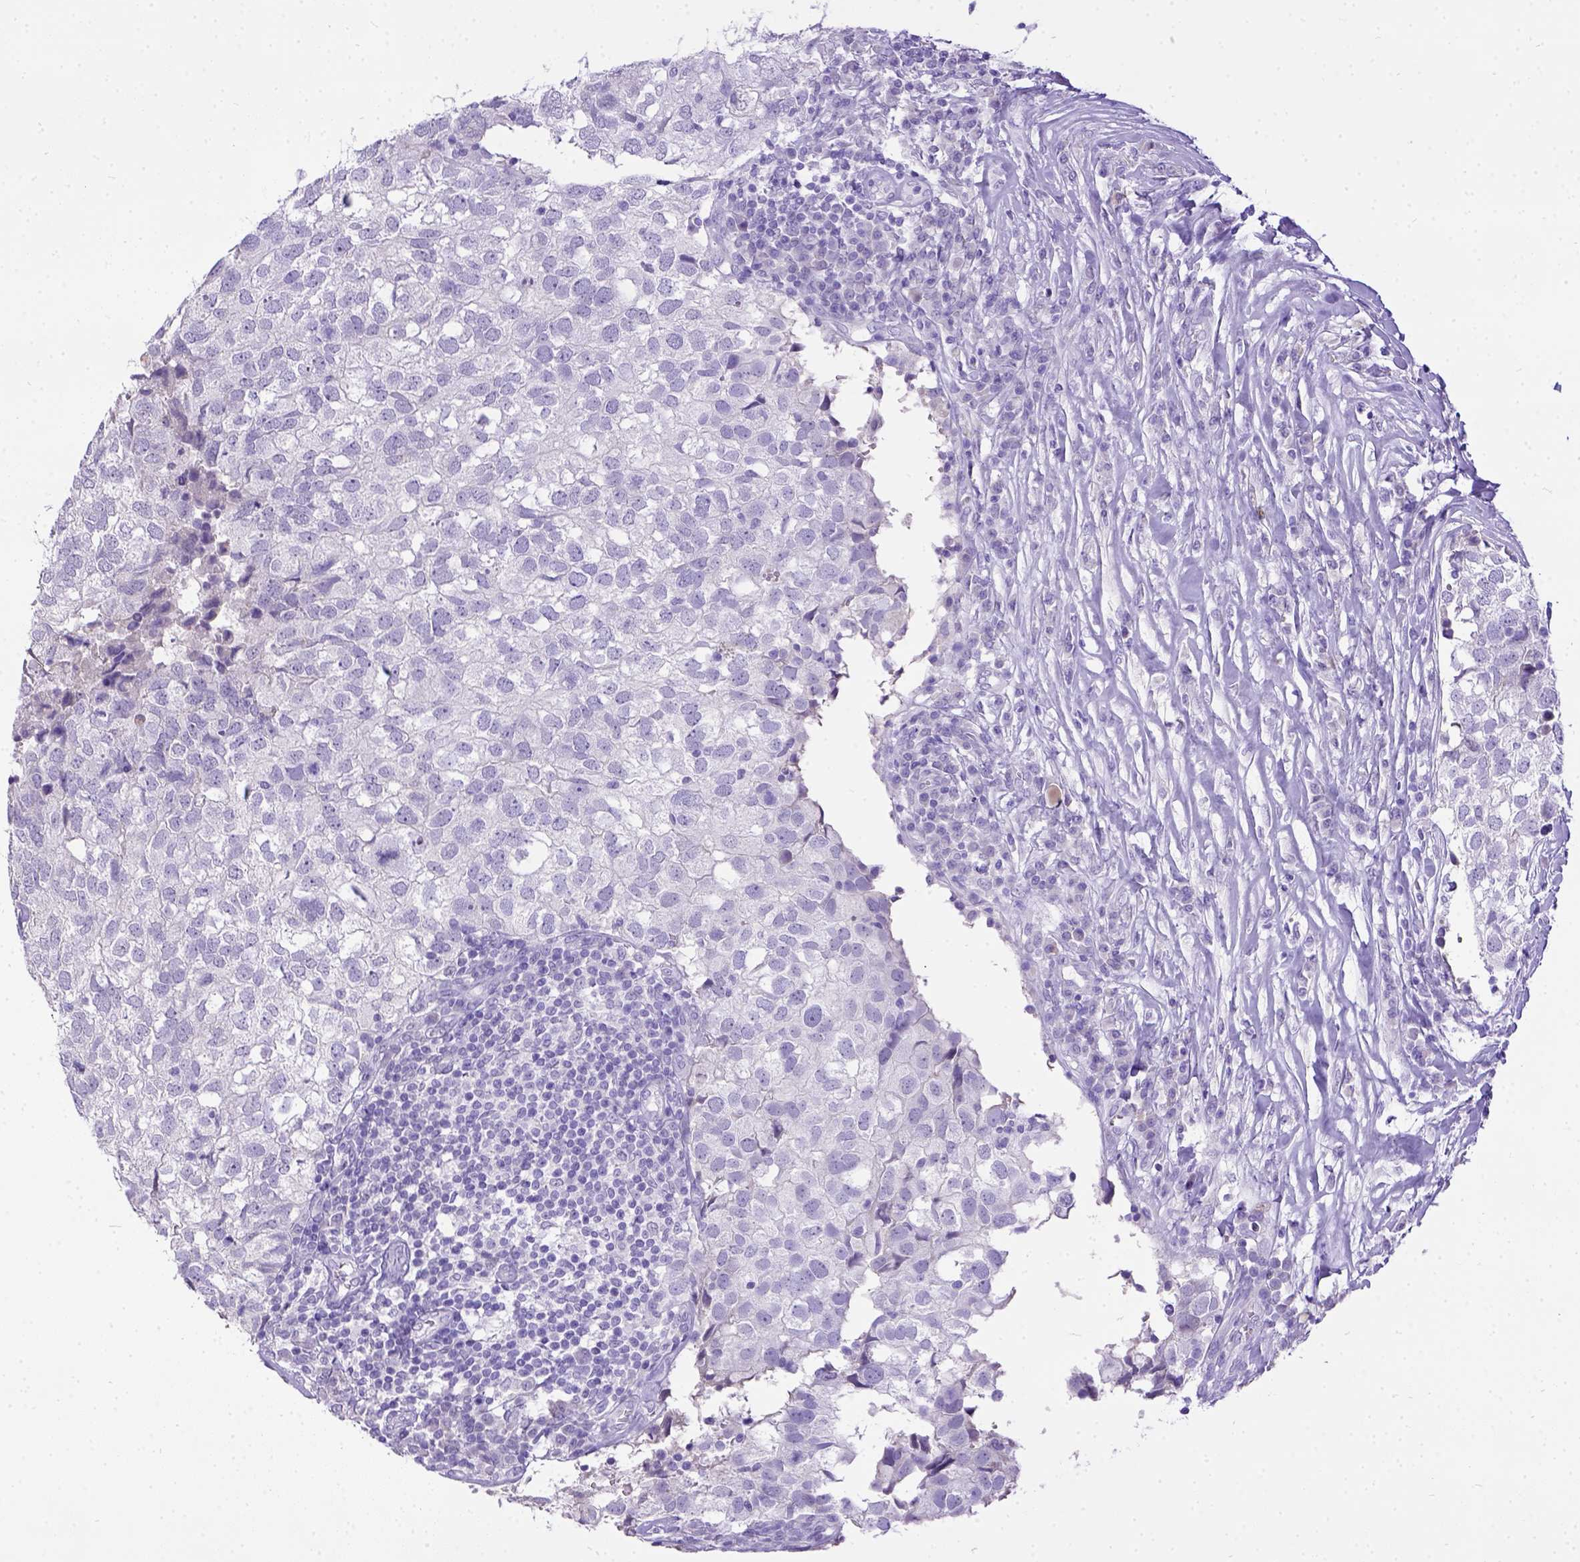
{"staining": {"intensity": "negative", "quantity": "none", "location": "none"}, "tissue": "breast cancer", "cell_type": "Tumor cells", "image_type": "cancer", "snomed": [{"axis": "morphology", "description": "Duct carcinoma"}, {"axis": "topography", "description": "Breast"}], "caption": "This is an immunohistochemistry micrograph of breast cancer. There is no staining in tumor cells.", "gene": "ESR1", "patient": {"sex": "female", "age": 30}}